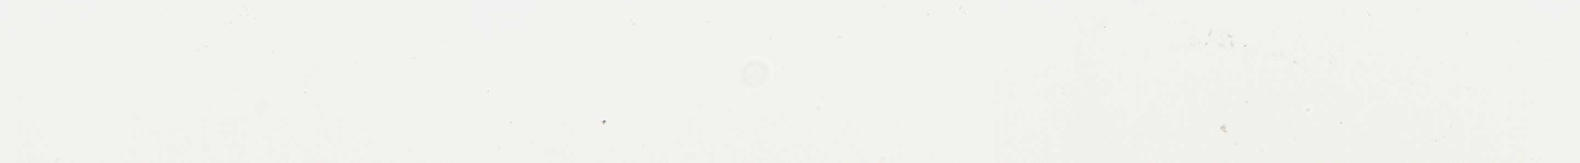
{"staining": {"intensity": "negative", "quantity": "none", "location": "none"}, "tissue": "adipose tissue", "cell_type": "Adipocytes", "image_type": "normal", "snomed": [{"axis": "morphology", "description": "Normal tissue, NOS"}, {"axis": "topography", "description": "Breast"}], "caption": "Immunohistochemical staining of unremarkable human adipose tissue demonstrates no significant positivity in adipocytes.", "gene": "TIMM8A", "patient": {"sex": "female", "age": 22}}